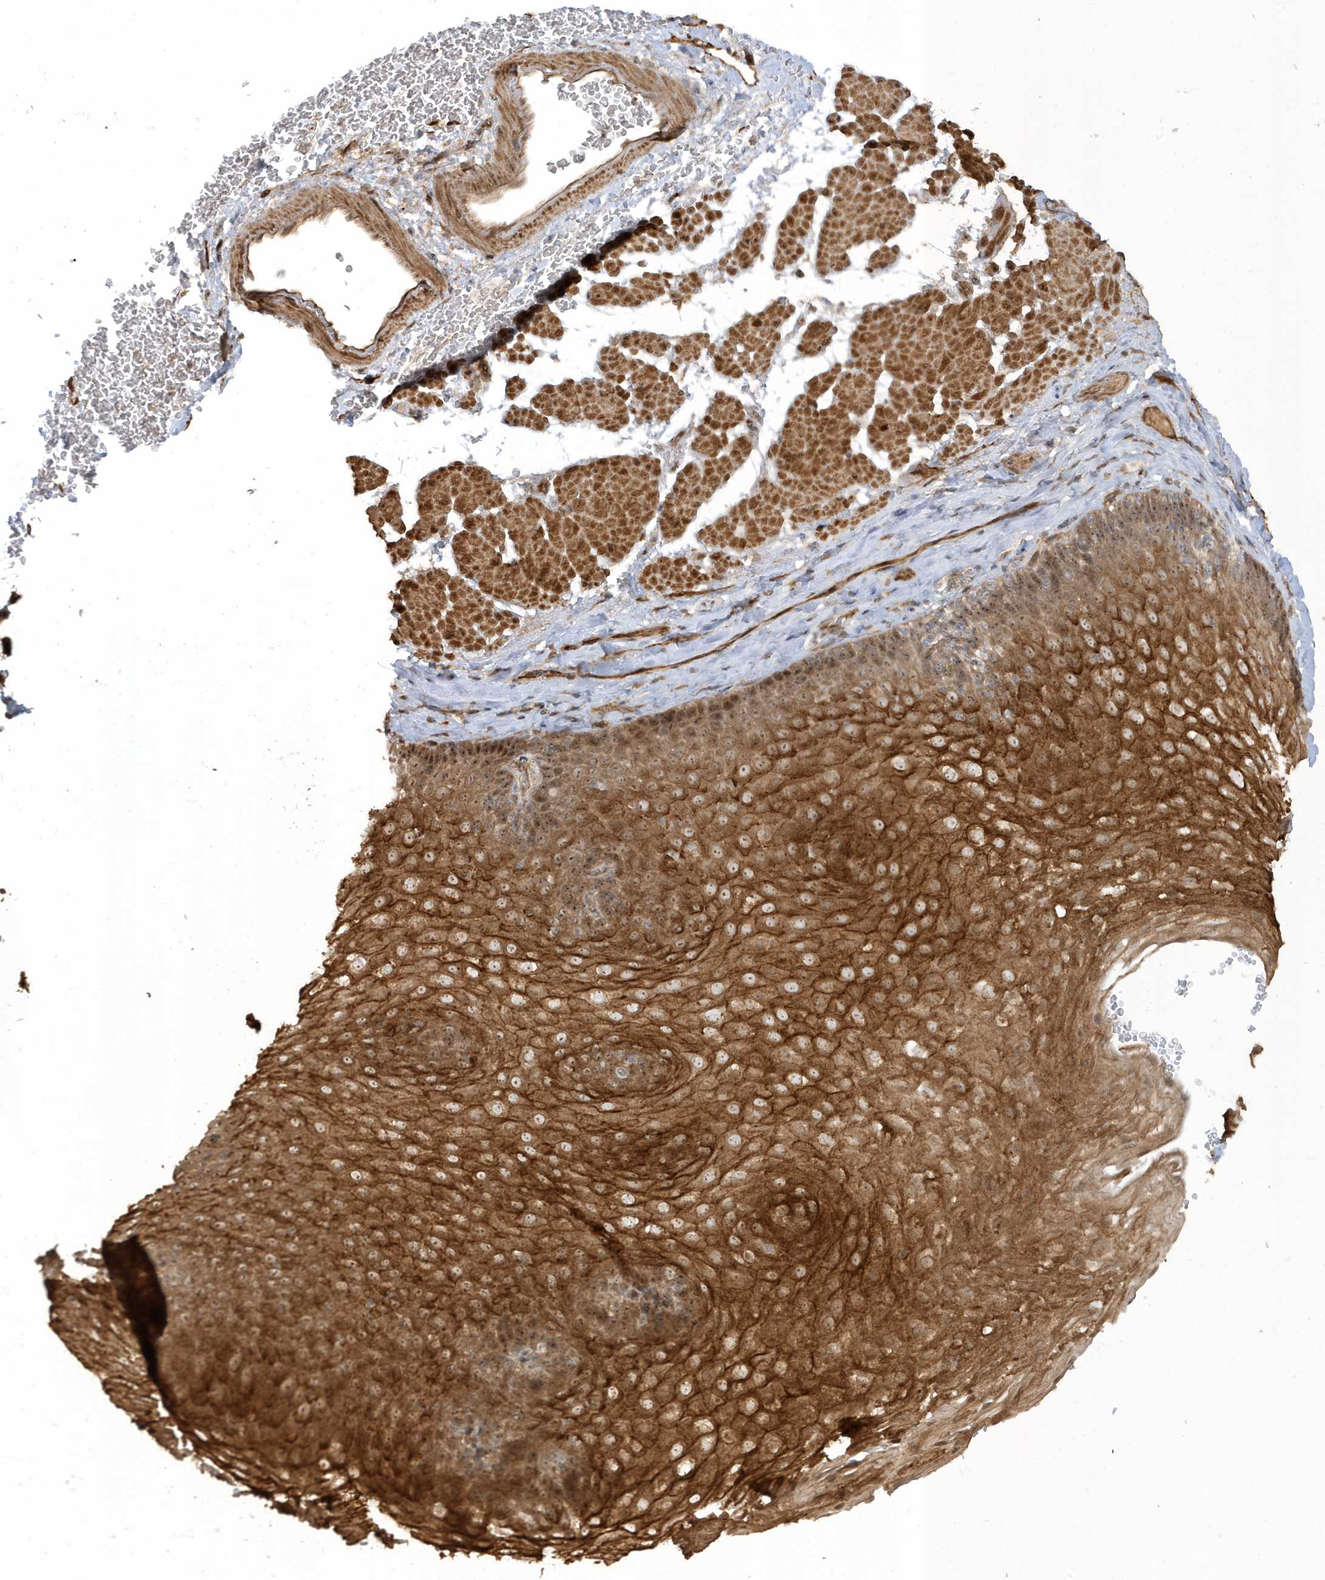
{"staining": {"intensity": "strong", "quantity": ">75%", "location": "cytoplasmic/membranous,nuclear"}, "tissue": "esophagus", "cell_type": "Squamous epithelial cells", "image_type": "normal", "snomed": [{"axis": "morphology", "description": "Normal tissue, NOS"}, {"axis": "topography", "description": "Esophagus"}], "caption": "This photomicrograph reveals IHC staining of unremarkable esophagus, with high strong cytoplasmic/membranous,nuclear staining in approximately >75% of squamous epithelial cells.", "gene": "ECM2", "patient": {"sex": "female", "age": 66}}